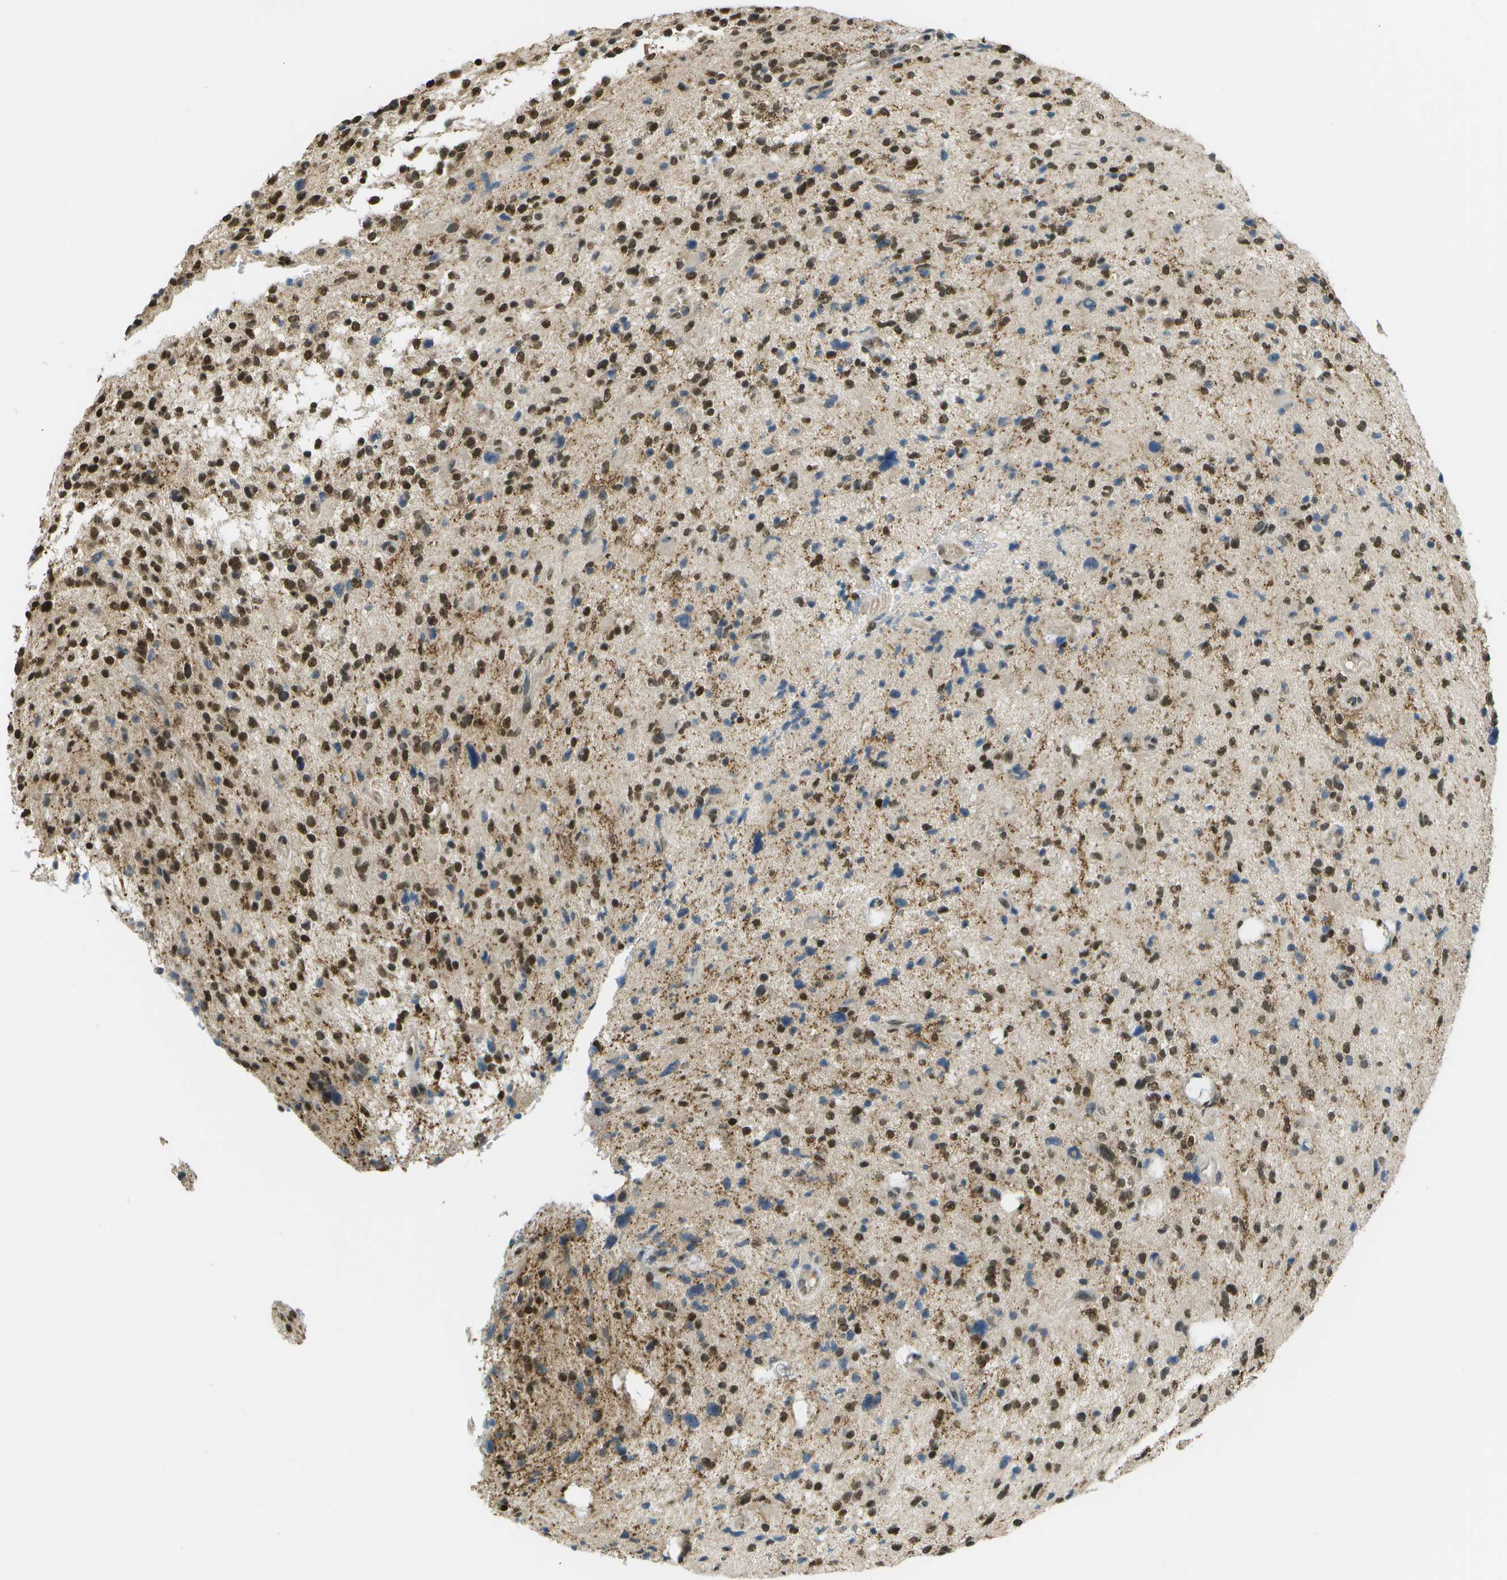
{"staining": {"intensity": "strong", "quantity": ">75%", "location": "nuclear"}, "tissue": "glioma", "cell_type": "Tumor cells", "image_type": "cancer", "snomed": [{"axis": "morphology", "description": "Glioma, malignant, High grade"}, {"axis": "topography", "description": "Brain"}], "caption": "The histopathology image displays a brown stain indicating the presence of a protein in the nuclear of tumor cells in glioma.", "gene": "ABL2", "patient": {"sex": "male", "age": 48}}